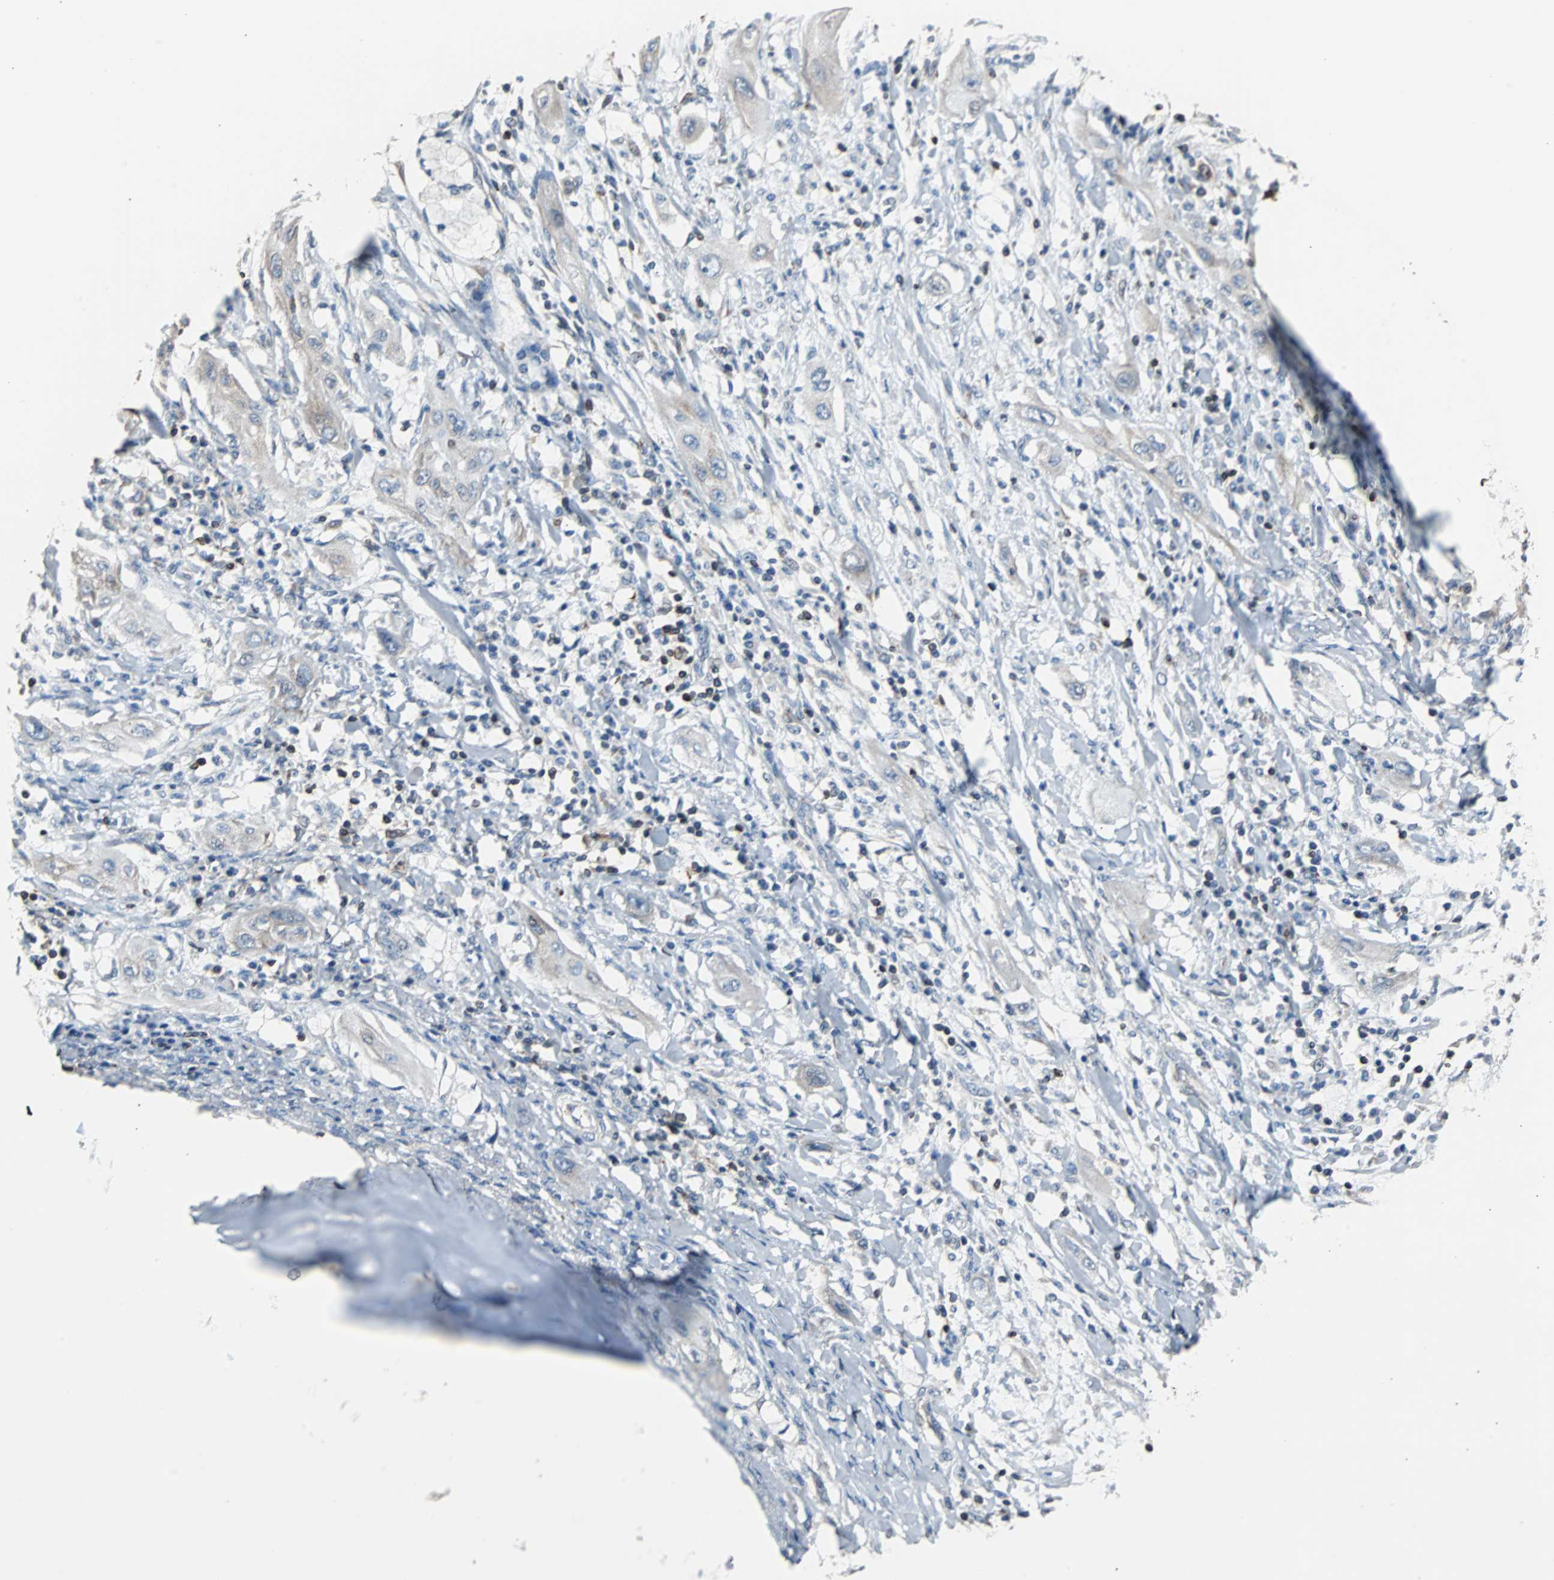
{"staining": {"intensity": "negative", "quantity": "none", "location": "none"}, "tissue": "lung cancer", "cell_type": "Tumor cells", "image_type": "cancer", "snomed": [{"axis": "morphology", "description": "Squamous cell carcinoma, NOS"}, {"axis": "topography", "description": "Lung"}], "caption": "This is an immunohistochemistry (IHC) histopathology image of human lung cancer. There is no positivity in tumor cells.", "gene": "PBXIP1", "patient": {"sex": "female", "age": 47}}